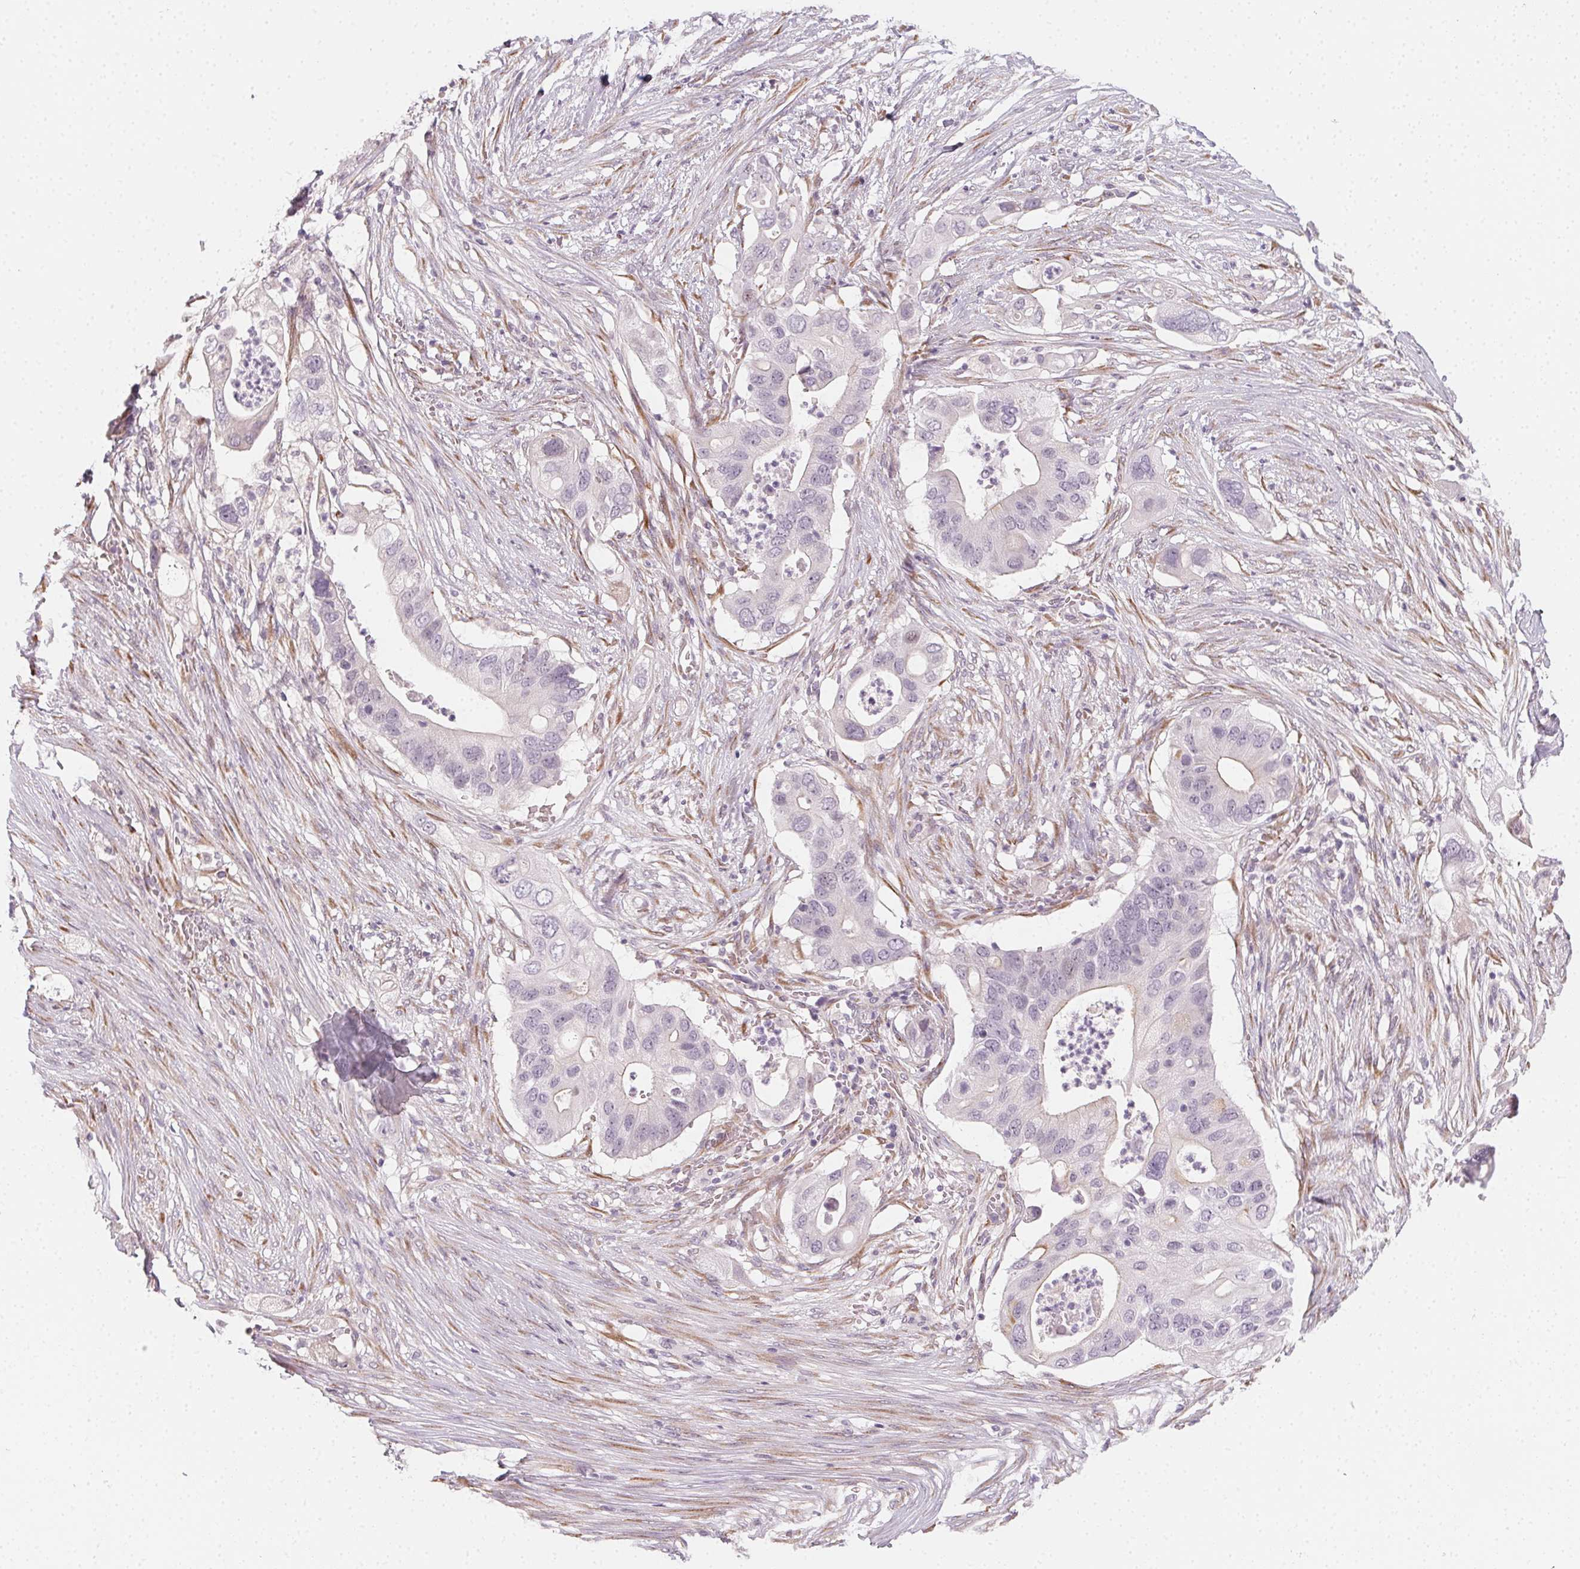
{"staining": {"intensity": "negative", "quantity": "none", "location": "none"}, "tissue": "pancreatic cancer", "cell_type": "Tumor cells", "image_type": "cancer", "snomed": [{"axis": "morphology", "description": "Adenocarcinoma, NOS"}, {"axis": "topography", "description": "Pancreas"}], "caption": "Immunohistochemistry micrograph of adenocarcinoma (pancreatic) stained for a protein (brown), which shows no positivity in tumor cells.", "gene": "CCDC96", "patient": {"sex": "female", "age": 72}}